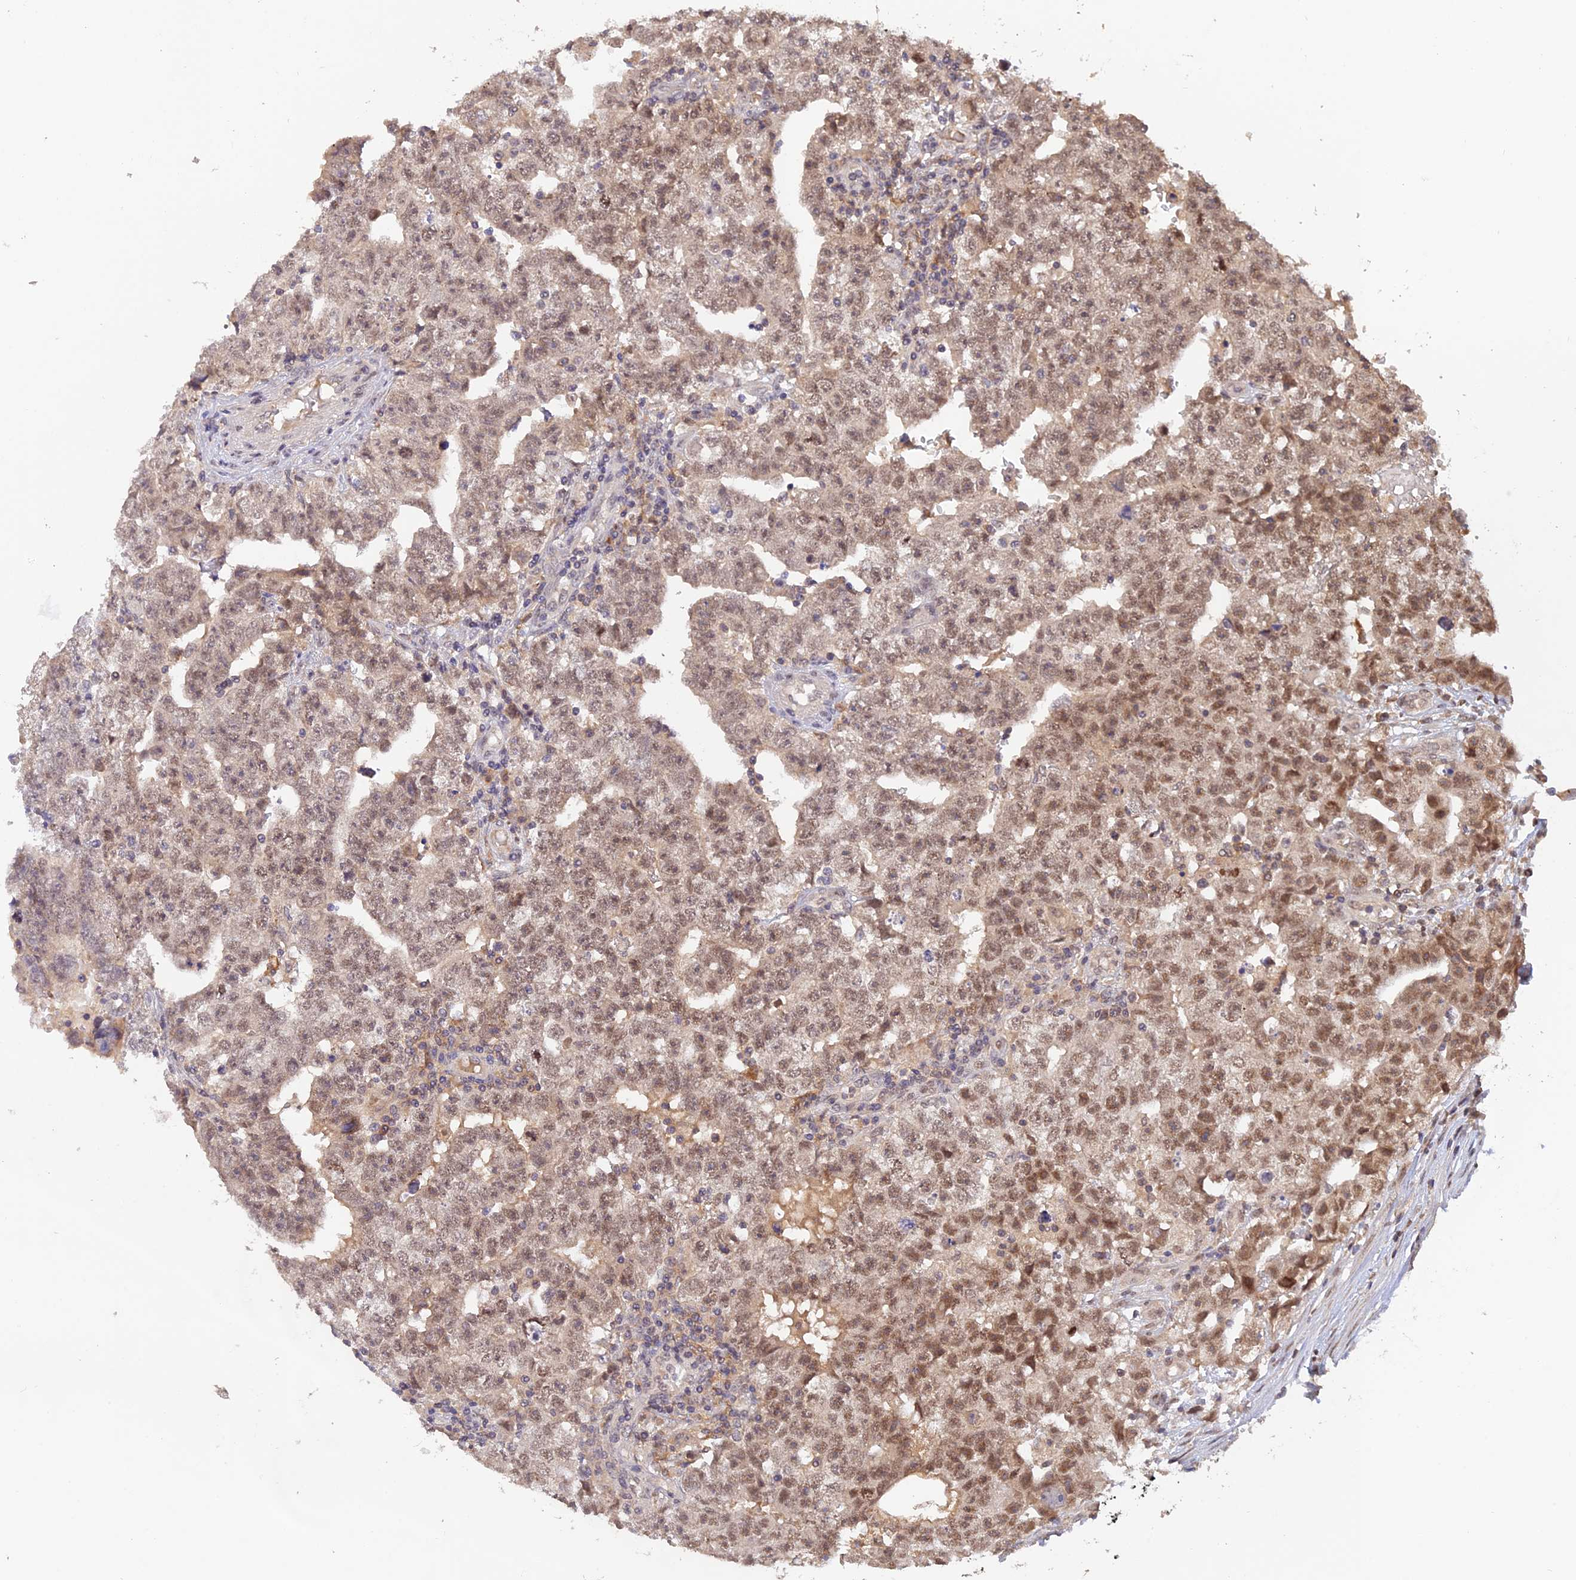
{"staining": {"intensity": "moderate", "quantity": "25%-75%", "location": "nuclear"}, "tissue": "testis cancer", "cell_type": "Tumor cells", "image_type": "cancer", "snomed": [{"axis": "morphology", "description": "Carcinoma, Embryonal, NOS"}, {"axis": "topography", "description": "Testis"}], "caption": "This micrograph exhibits immunohistochemistry staining of testis cancer, with medium moderate nuclear positivity in approximately 25%-75% of tumor cells.", "gene": "ZNF436", "patient": {"sex": "male", "age": 25}}